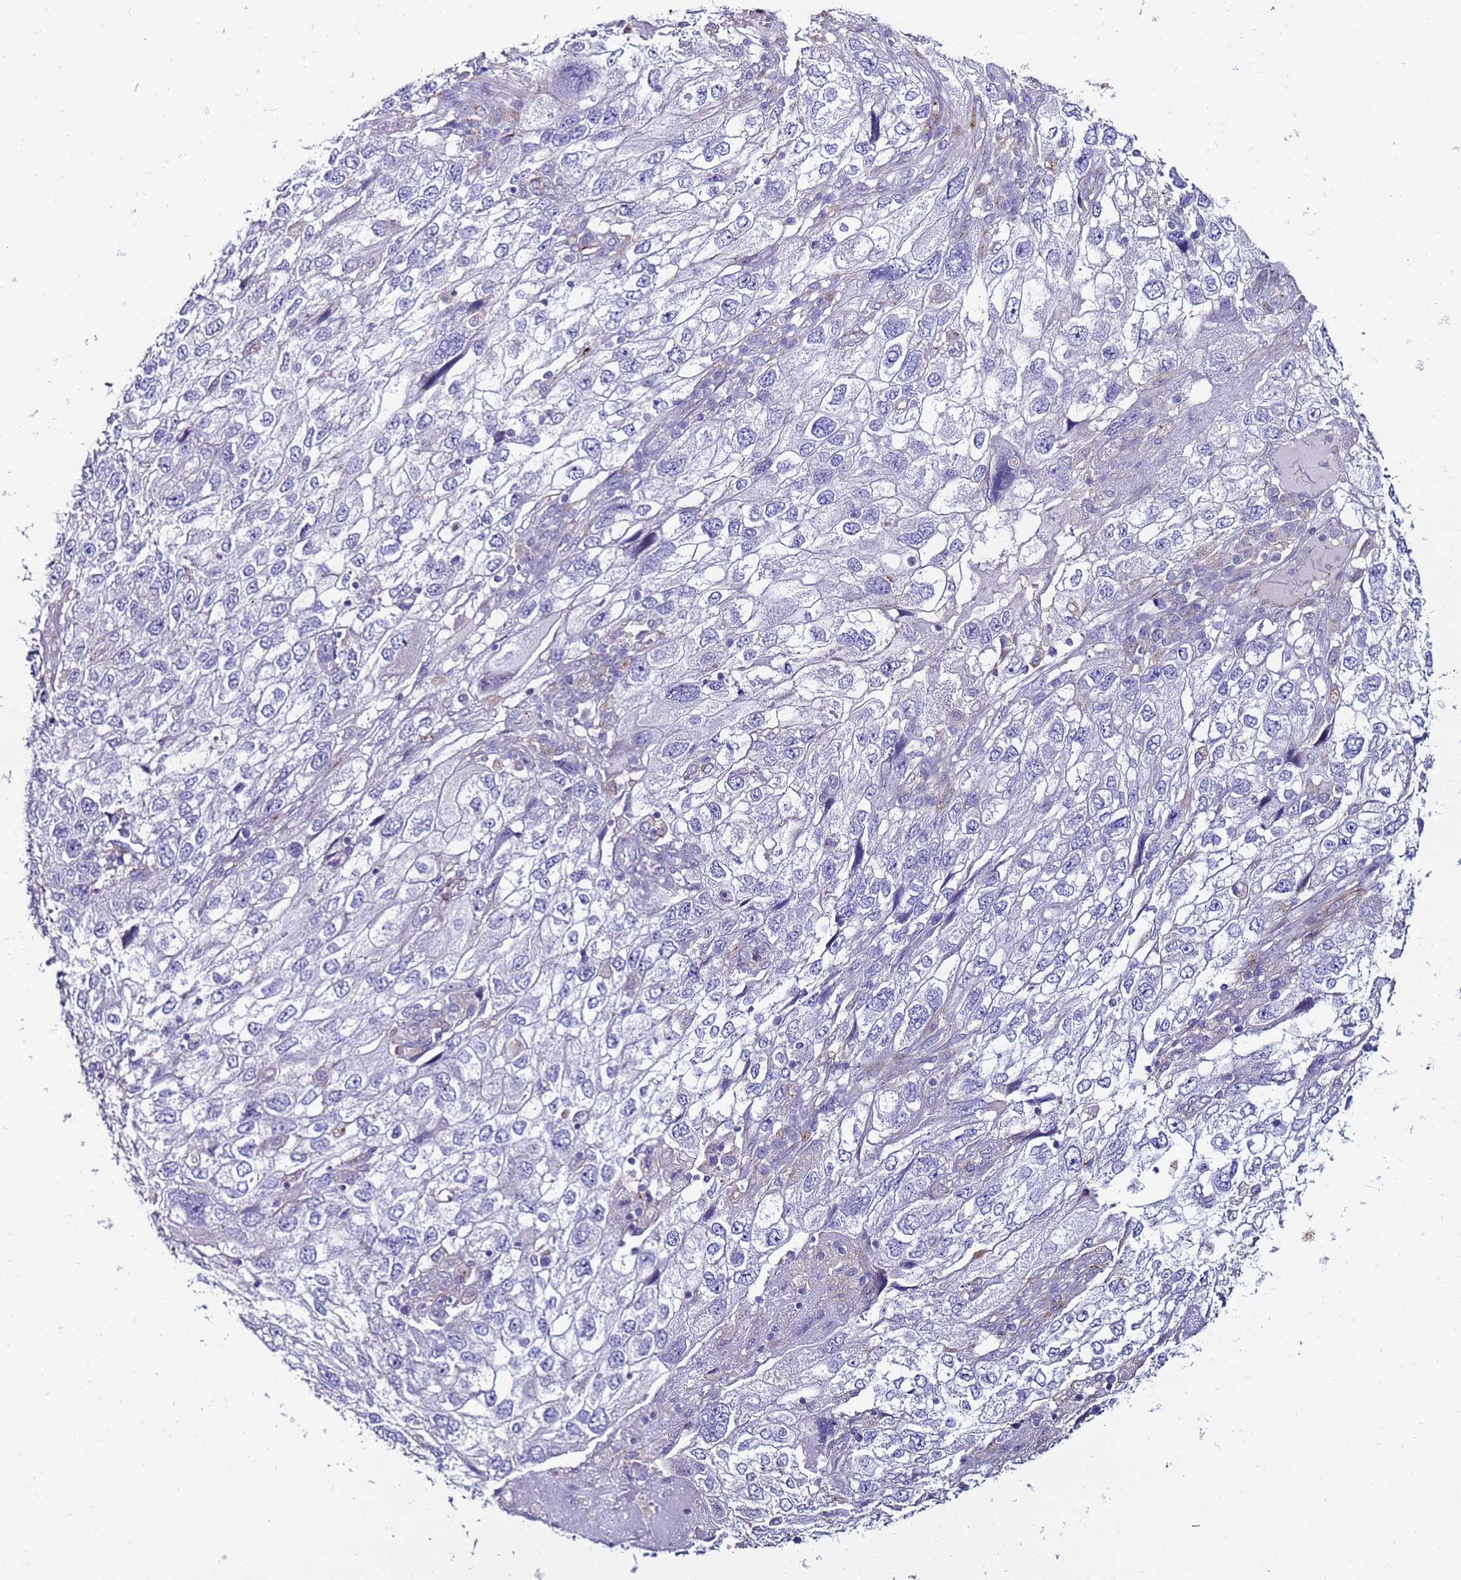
{"staining": {"intensity": "negative", "quantity": "none", "location": "none"}, "tissue": "endometrial cancer", "cell_type": "Tumor cells", "image_type": "cancer", "snomed": [{"axis": "morphology", "description": "Adenocarcinoma, NOS"}, {"axis": "topography", "description": "Endometrium"}], "caption": "The image displays no staining of tumor cells in adenocarcinoma (endometrial).", "gene": "CLEC4M", "patient": {"sex": "female", "age": 49}}